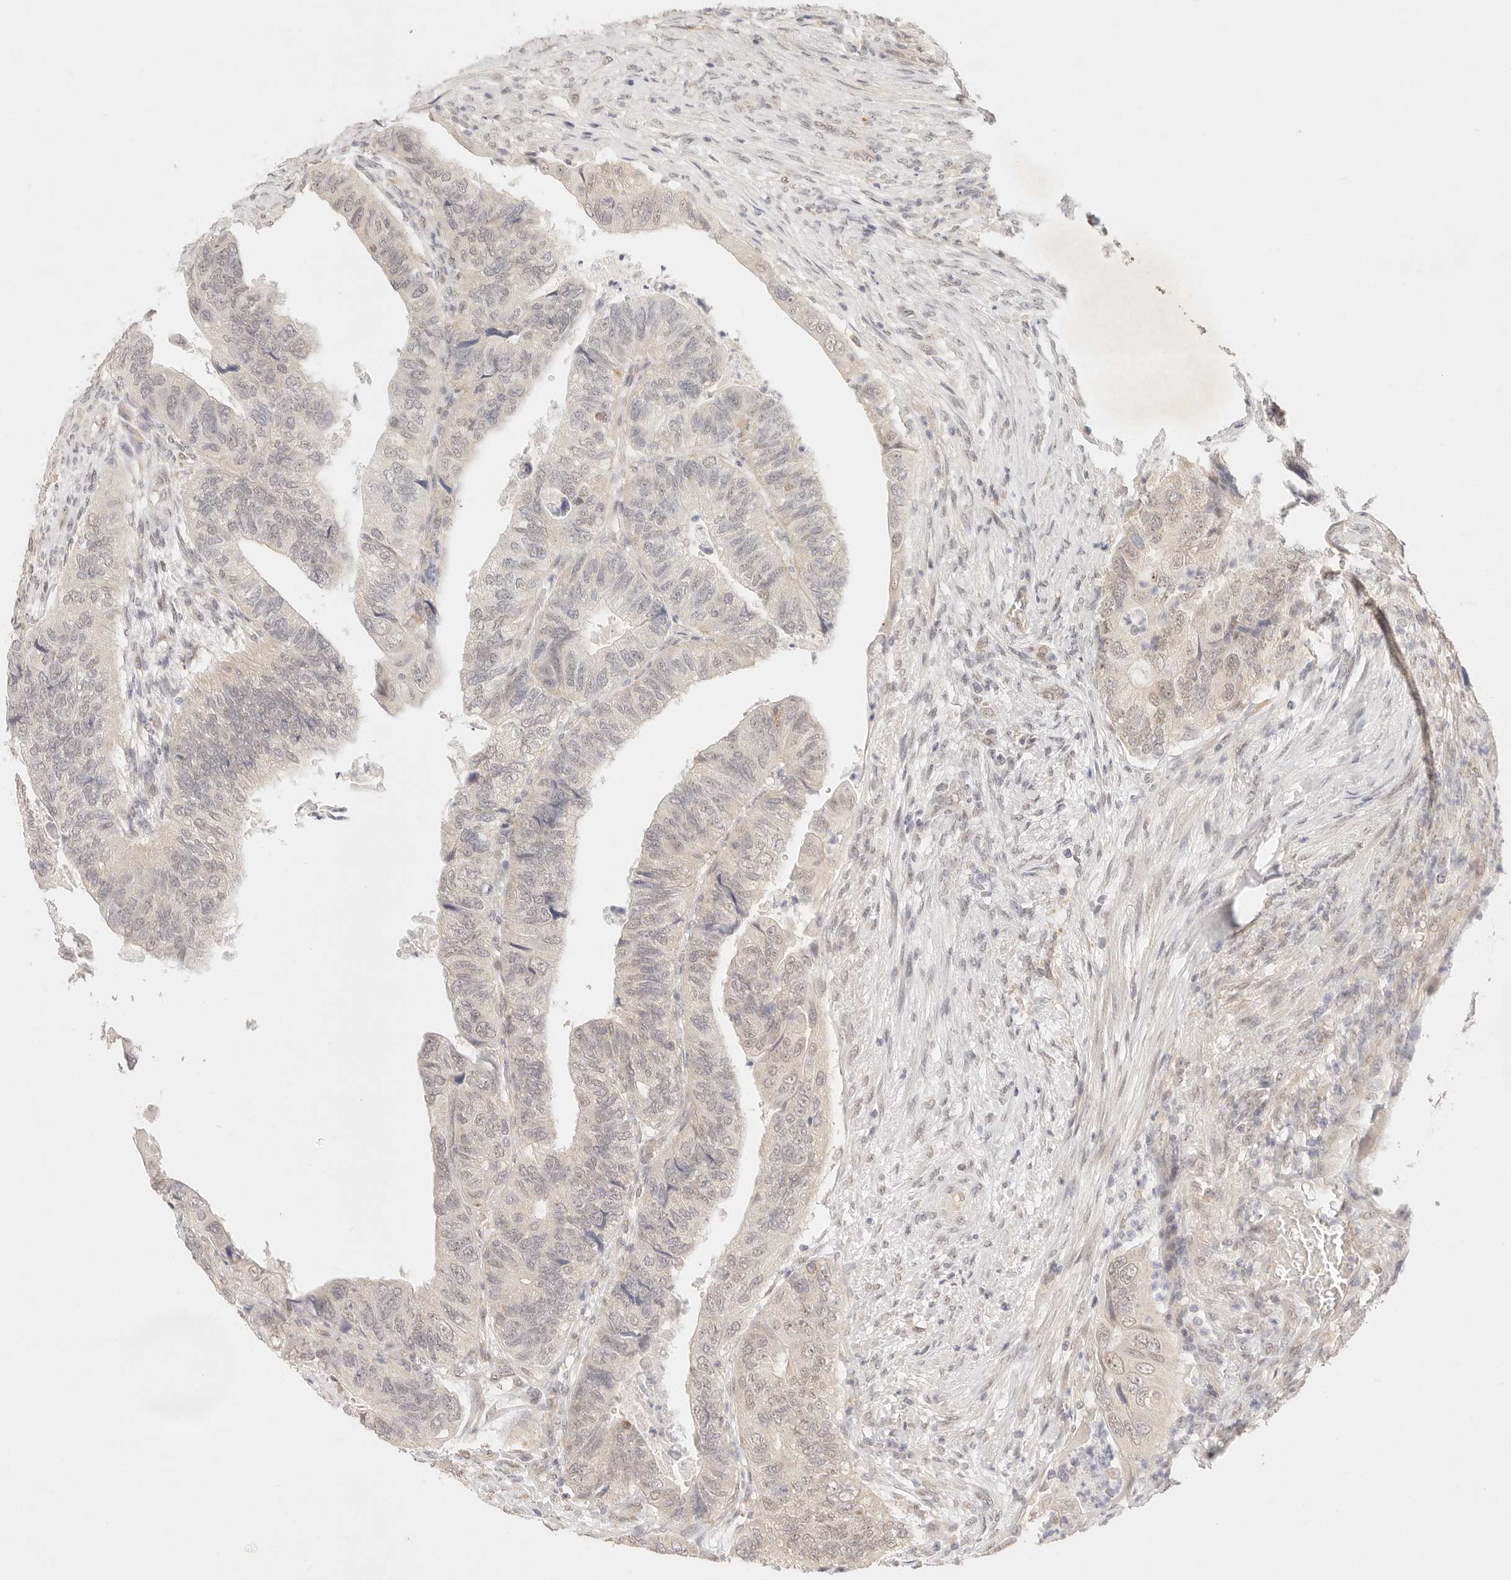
{"staining": {"intensity": "weak", "quantity": "25%-75%", "location": "nuclear"}, "tissue": "colorectal cancer", "cell_type": "Tumor cells", "image_type": "cancer", "snomed": [{"axis": "morphology", "description": "Adenocarcinoma, NOS"}, {"axis": "topography", "description": "Rectum"}], "caption": "The micrograph reveals a brown stain indicating the presence of a protein in the nuclear of tumor cells in colorectal adenocarcinoma.", "gene": "GPR156", "patient": {"sex": "male", "age": 63}}